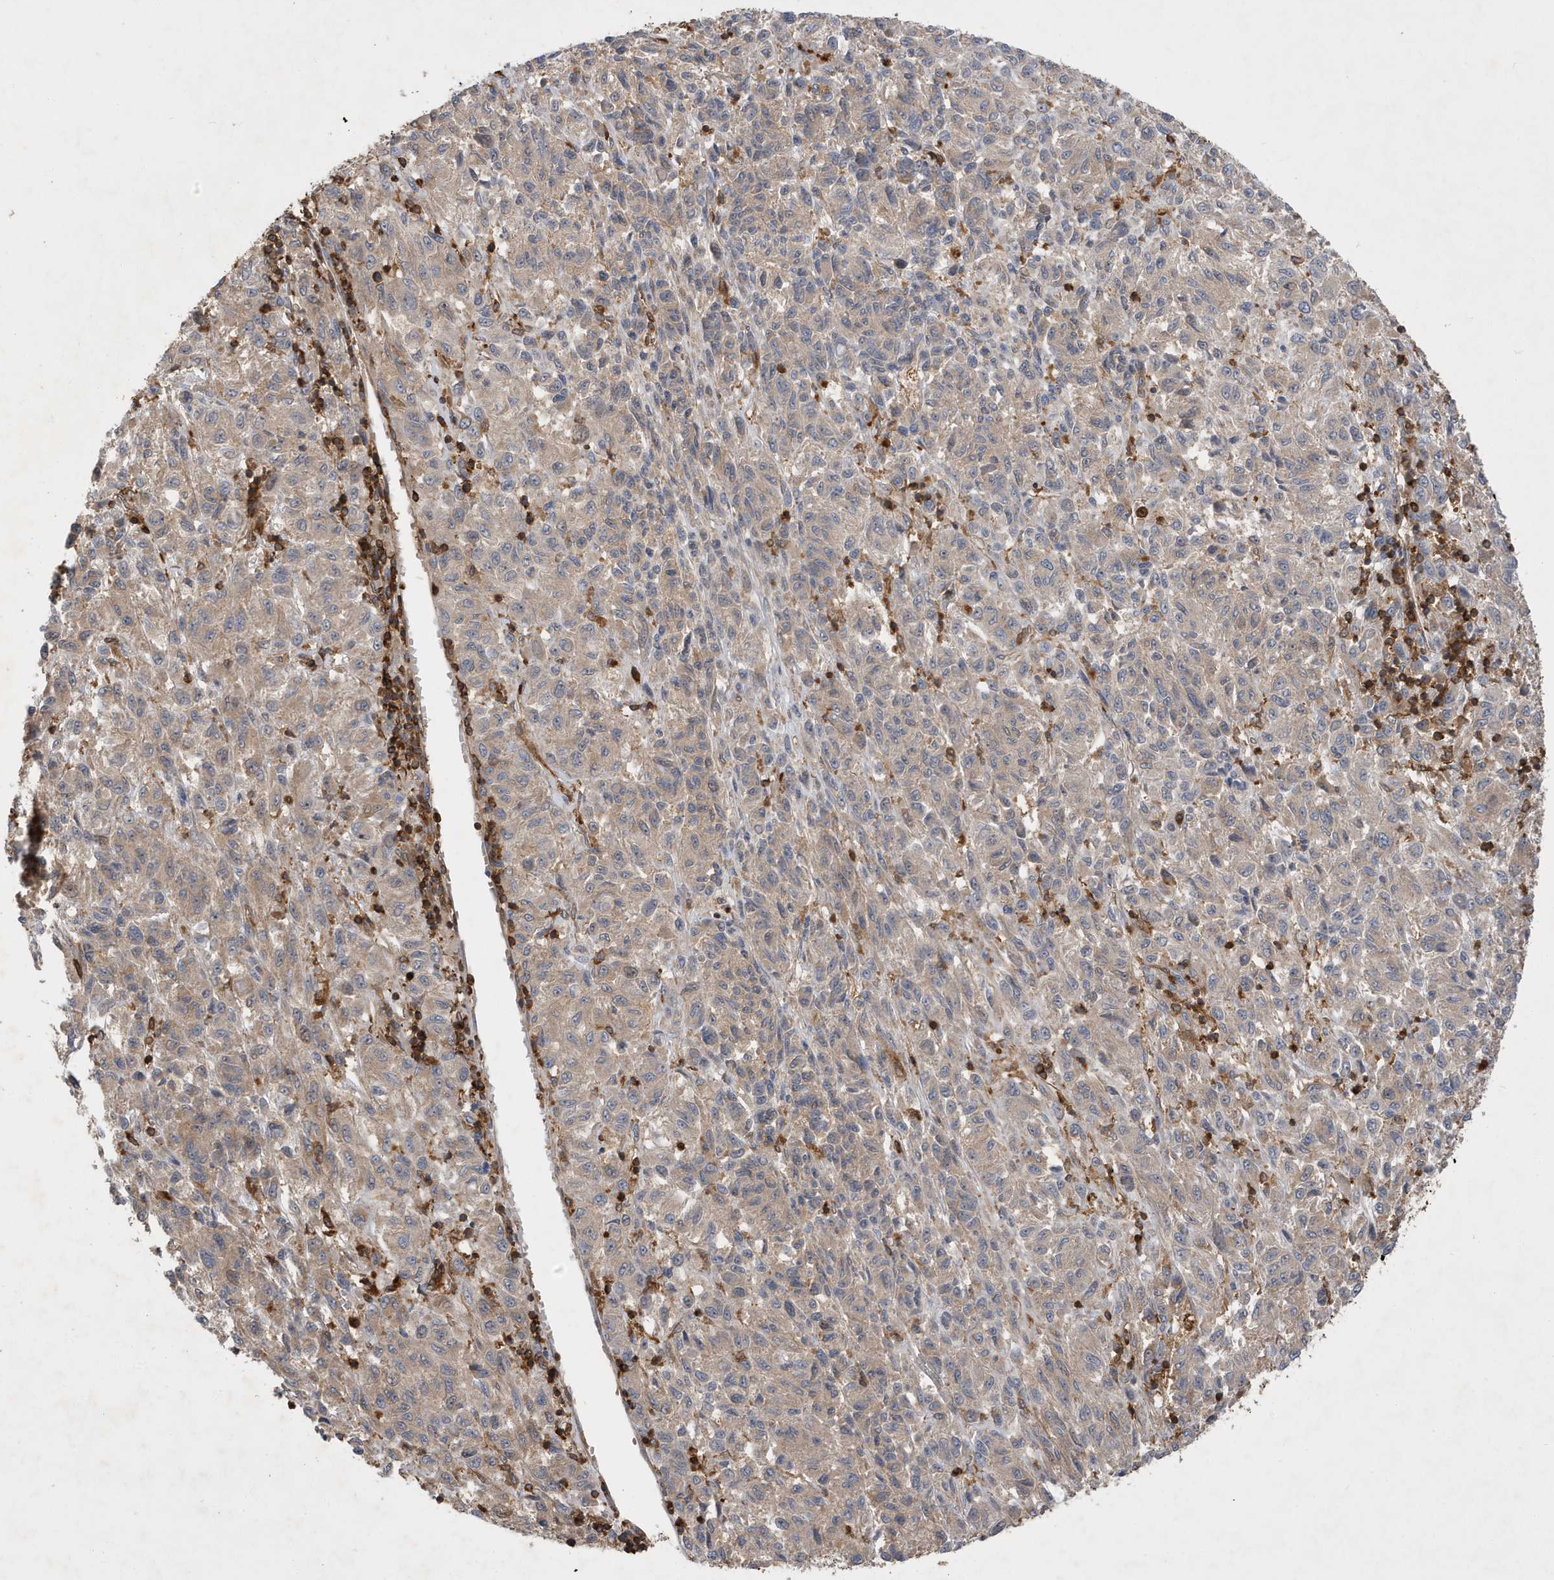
{"staining": {"intensity": "weak", "quantity": "25%-75%", "location": "cytoplasmic/membranous"}, "tissue": "melanoma", "cell_type": "Tumor cells", "image_type": "cancer", "snomed": [{"axis": "morphology", "description": "Malignant melanoma, Metastatic site"}, {"axis": "topography", "description": "Lung"}], "caption": "Human malignant melanoma (metastatic site) stained with a brown dye reveals weak cytoplasmic/membranous positive expression in approximately 25%-75% of tumor cells.", "gene": "LAPTM4A", "patient": {"sex": "male", "age": 64}}